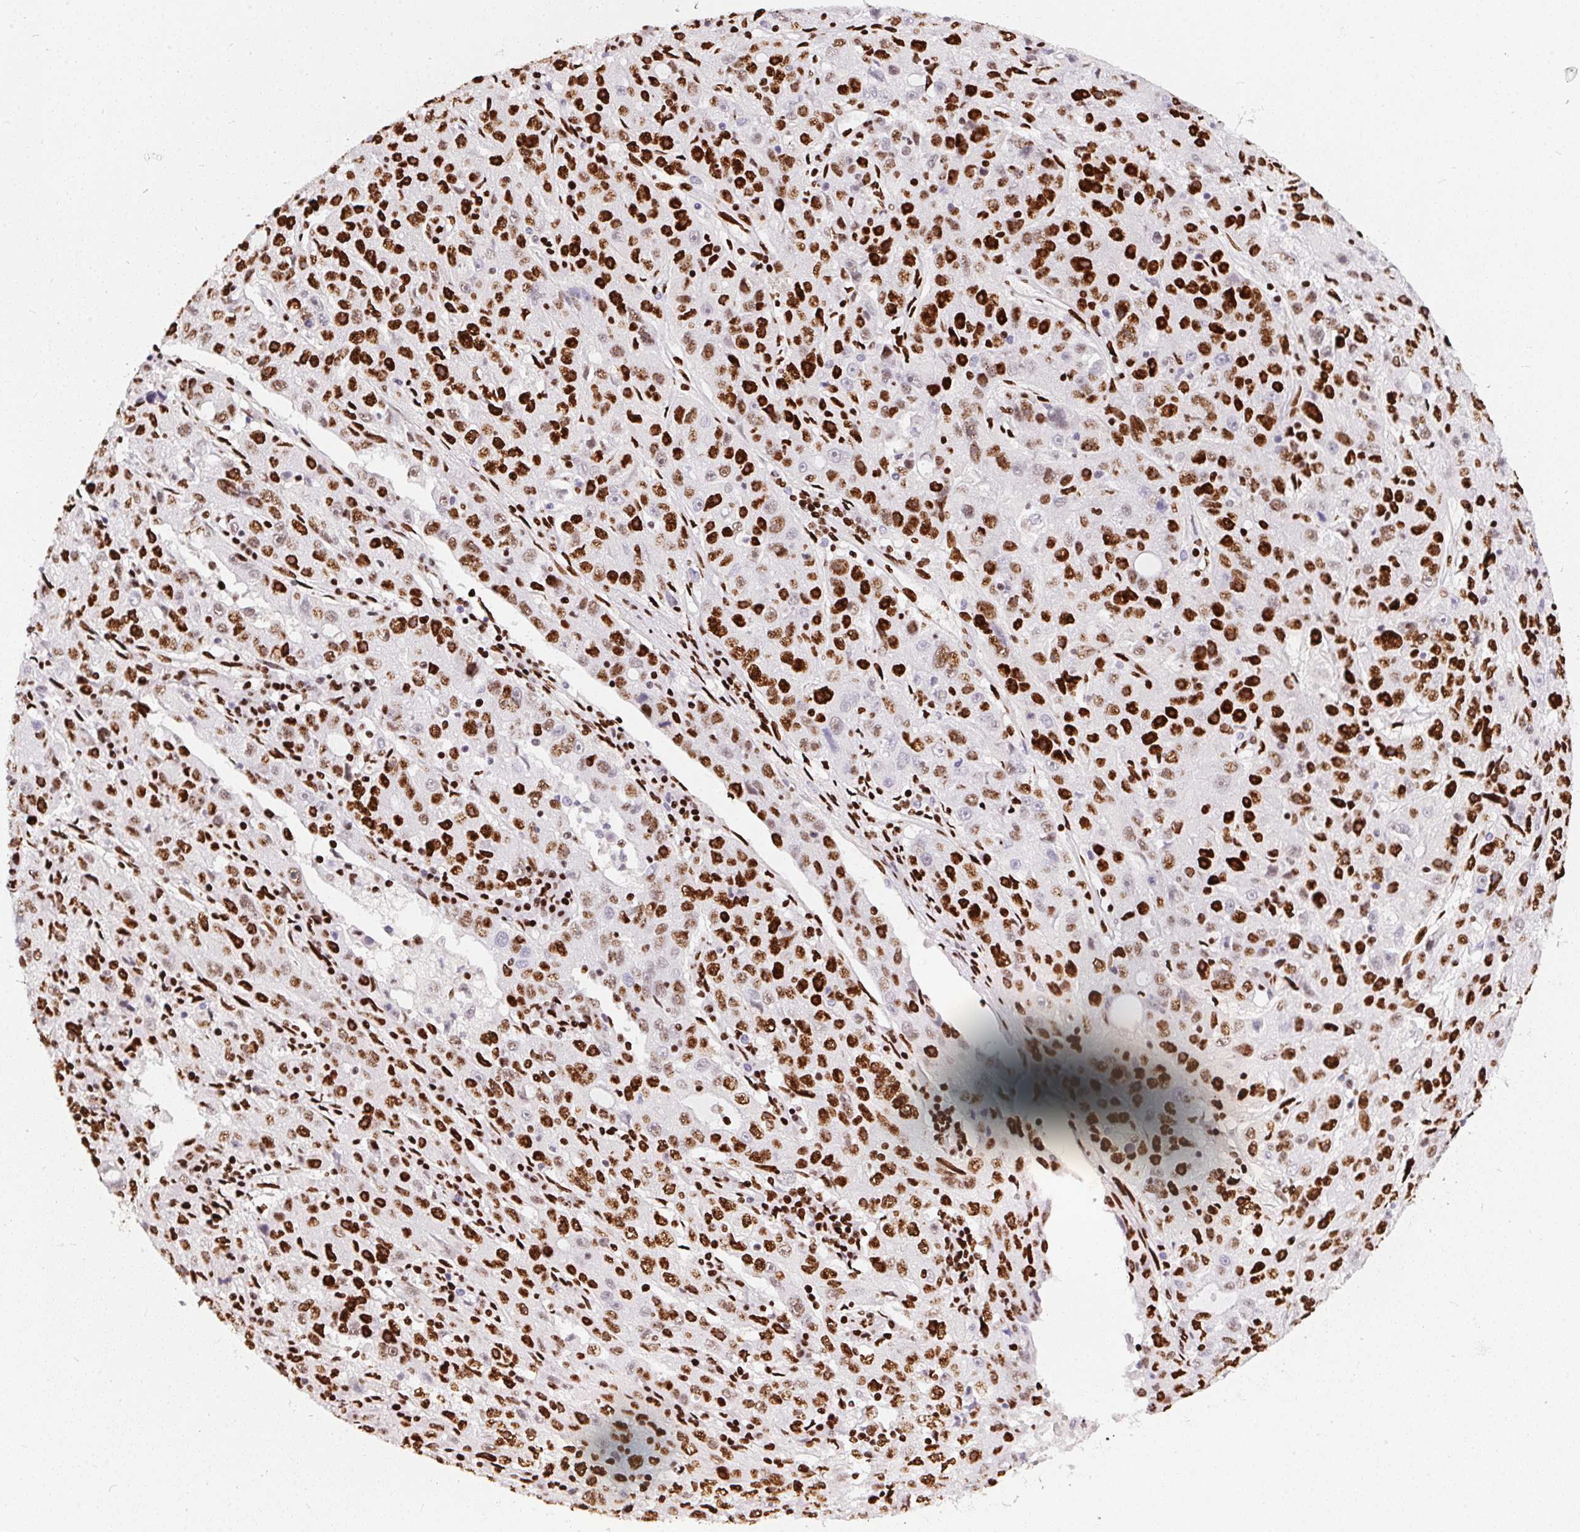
{"staining": {"intensity": "strong", "quantity": ">75%", "location": "nuclear"}, "tissue": "lung cancer", "cell_type": "Tumor cells", "image_type": "cancer", "snomed": [{"axis": "morphology", "description": "Normal morphology"}, {"axis": "morphology", "description": "Adenocarcinoma, NOS"}, {"axis": "topography", "description": "Lymph node"}, {"axis": "topography", "description": "Lung"}], "caption": "DAB (3,3'-diaminobenzidine) immunohistochemical staining of lung cancer (adenocarcinoma) displays strong nuclear protein positivity in about >75% of tumor cells. (Stains: DAB (3,3'-diaminobenzidine) in brown, nuclei in blue, Microscopy: brightfield microscopy at high magnification).", "gene": "PAGE3", "patient": {"sex": "female", "age": 57}}